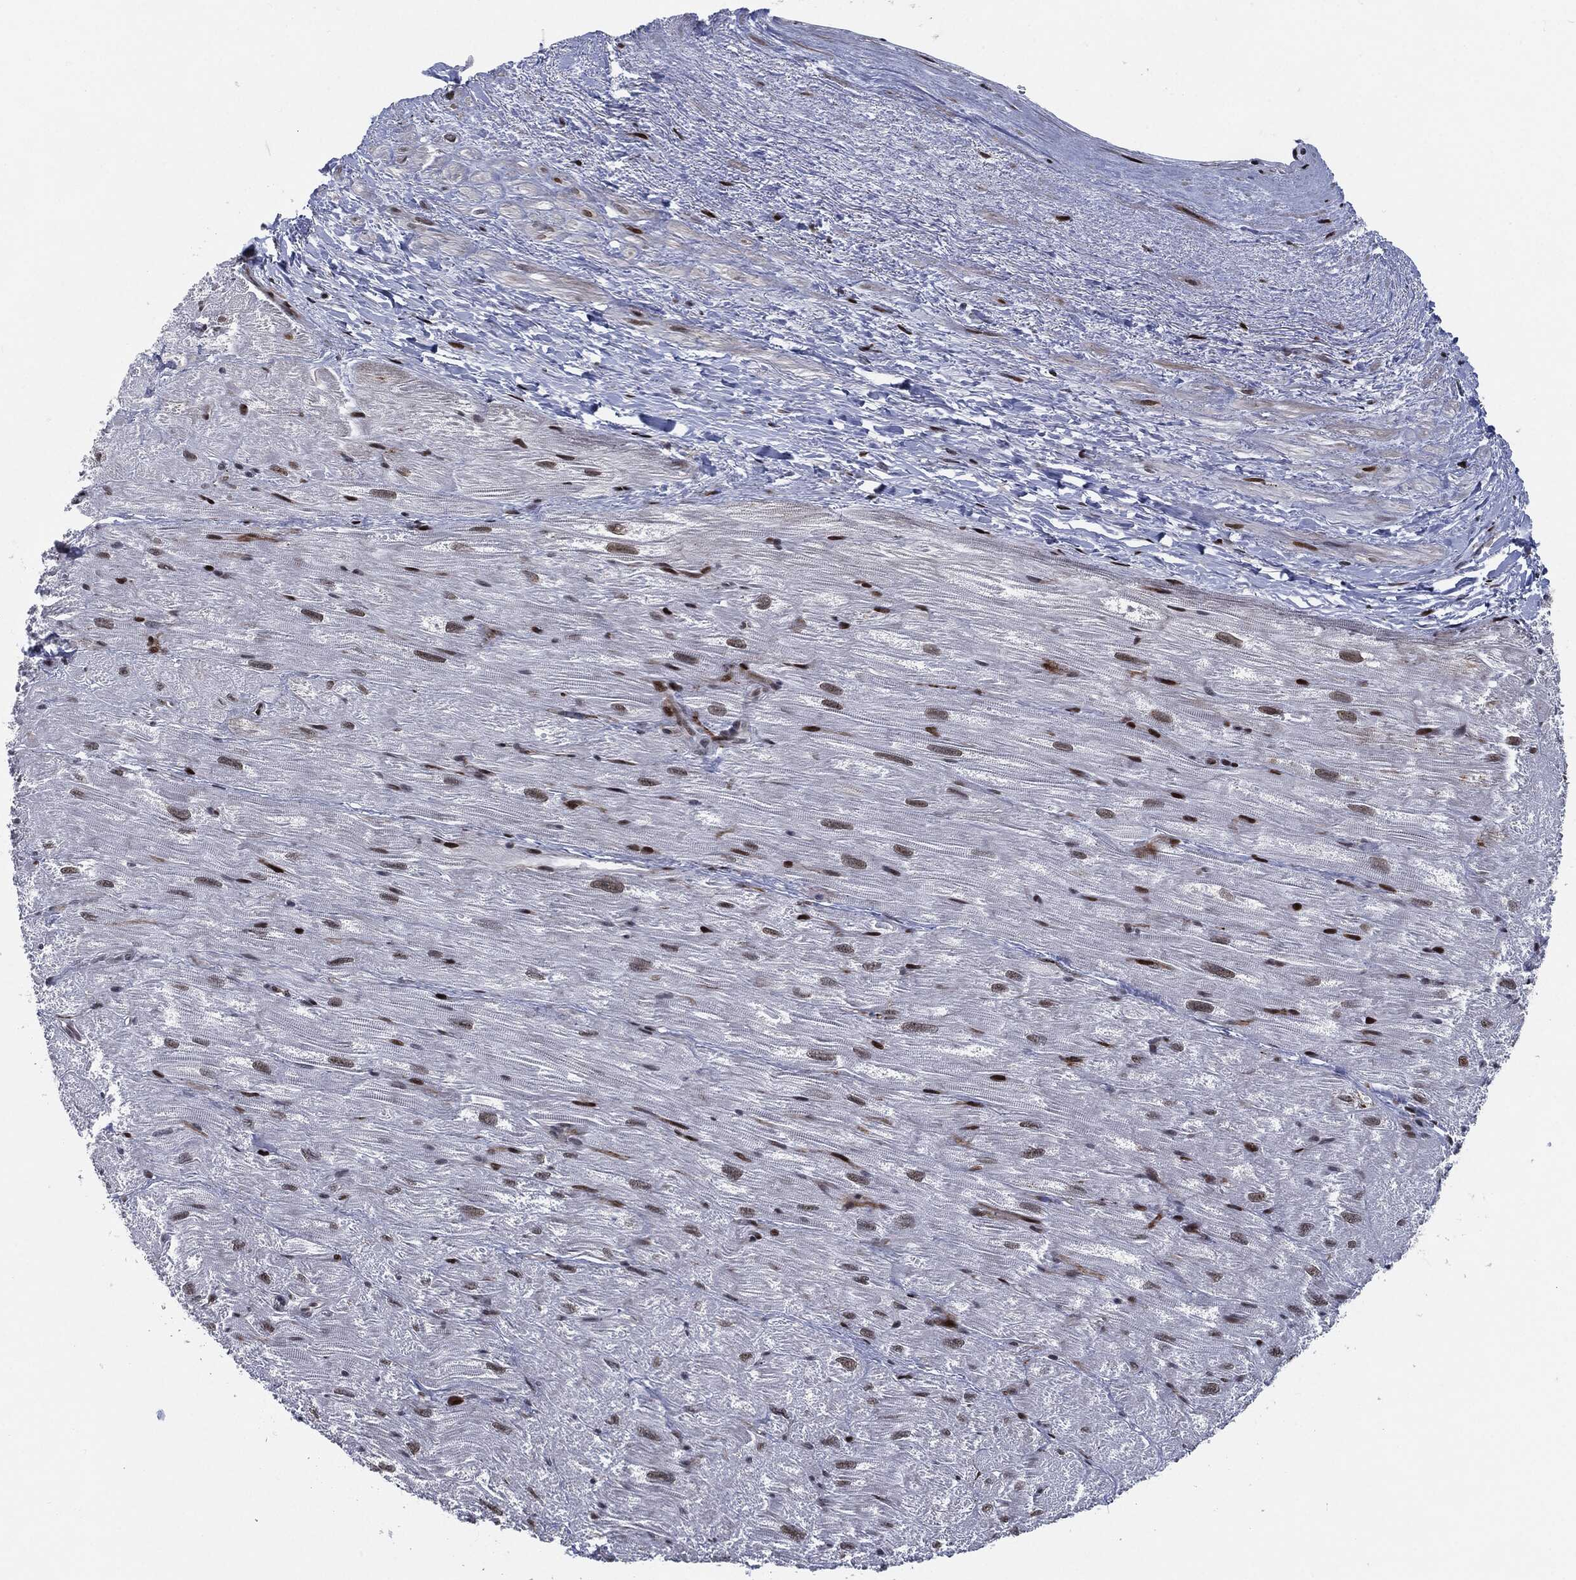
{"staining": {"intensity": "weak", "quantity": "<25%", "location": "nuclear"}, "tissue": "heart muscle", "cell_type": "Cardiomyocytes", "image_type": "normal", "snomed": [{"axis": "morphology", "description": "Normal tissue, NOS"}, {"axis": "topography", "description": "Heart"}], "caption": "Histopathology image shows no significant protein staining in cardiomyocytes of normal heart muscle. (Immunohistochemistry (ihc), brightfield microscopy, high magnification).", "gene": "AKT2", "patient": {"sex": "male", "age": 62}}